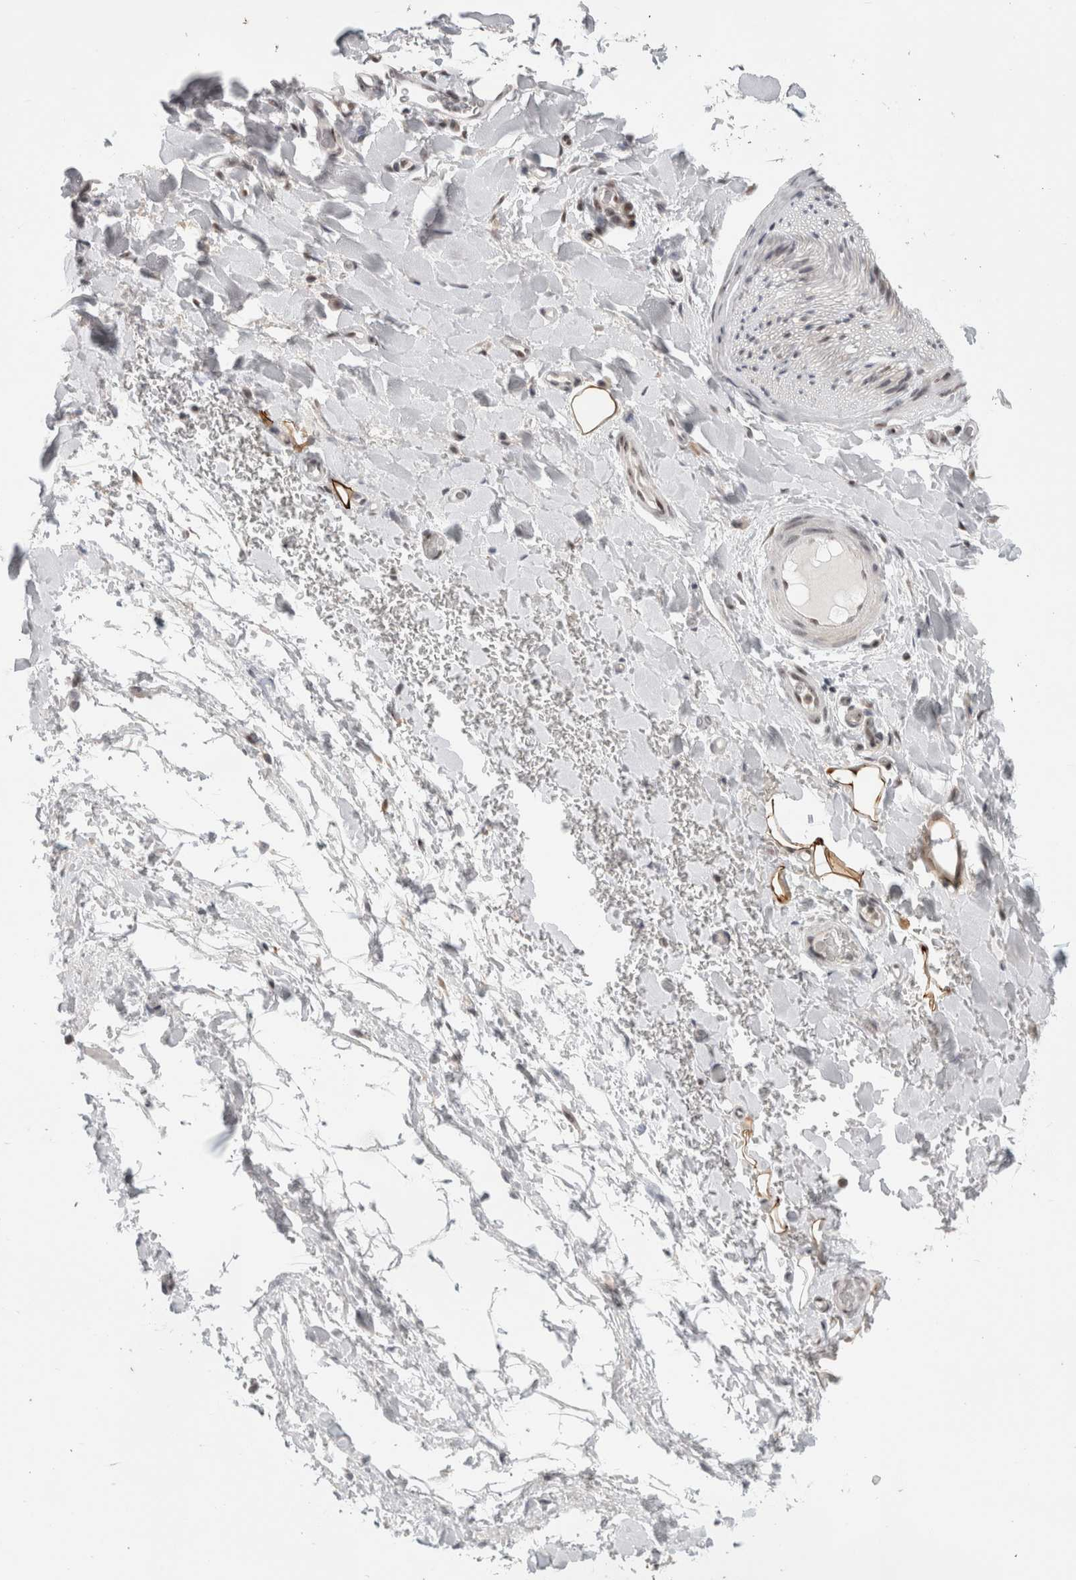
{"staining": {"intensity": "weak", "quantity": ">75%", "location": "nuclear"}, "tissue": "adipose tissue", "cell_type": "Adipocytes", "image_type": "normal", "snomed": [{"axis": "morphology", "description": "Normal tissue, NOS"}, {"axis": "morphology", "description": "Adenocarcinoma, NOS"}, {"axis": "topography", "description": "Esophagus"}], "caption": "IHC (DAB) staining of normal adipose tissue shows weak nuclear protein positivity in about >75% of adipocytes.", "gene": "SENP6", "patient": {"sex": "male", "age": 62}}